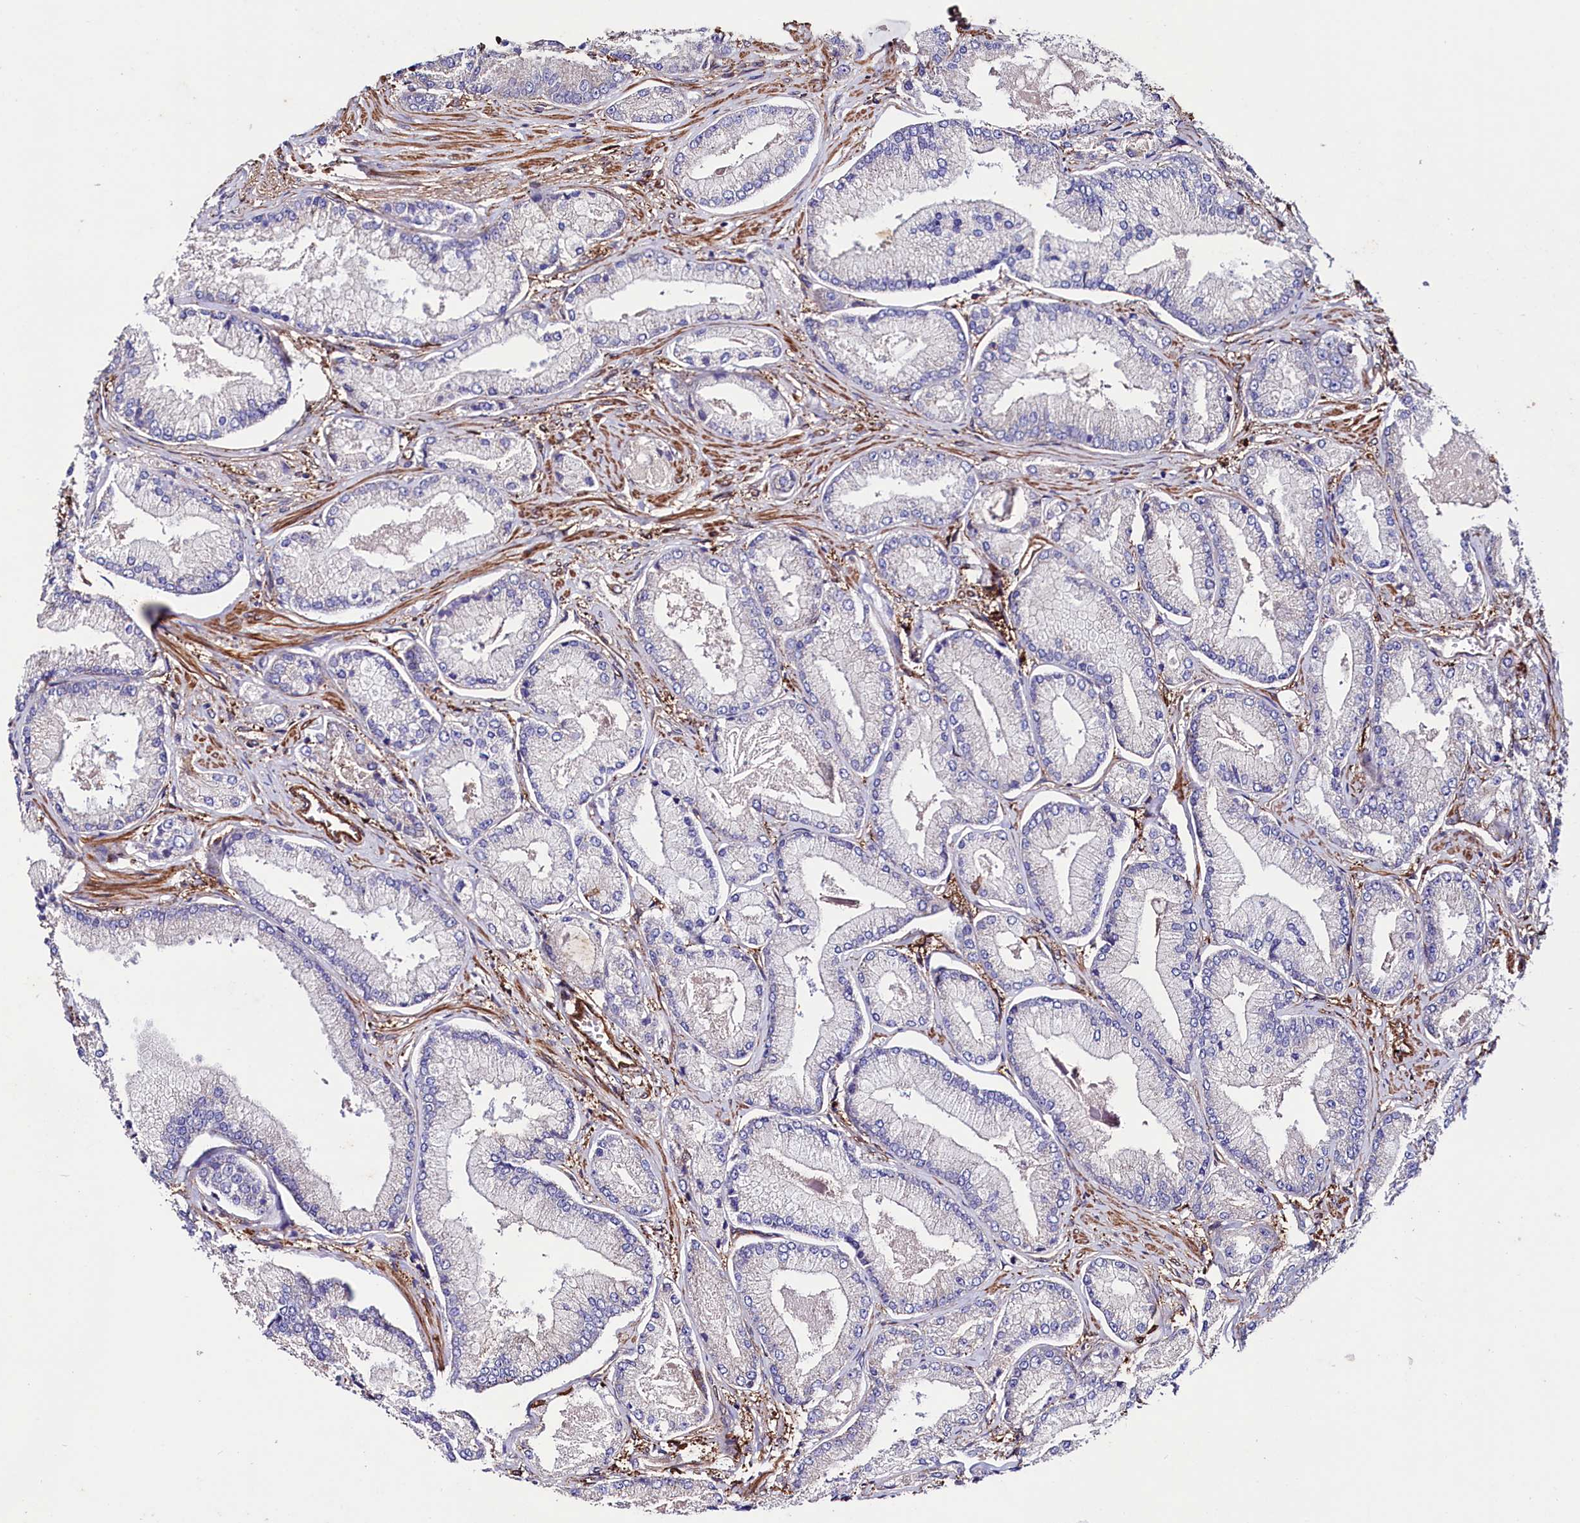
{"staining": {"intensity": "negative", "quantity": "none", "location": "none"}, "tissue": "prostate cancer", "cell_type": "Tumor cells", "image_type": "cancer", "snomed": [{"axis": "morphology", "description": "Adenocarcinoma, Low grade"}, {"axis": "topography", "description": "Prostate"}], "caption": "Protein analysis of prostate cancer (adenocarcinoma (low-grade)) reveals no significant staining in tumor cells.", "gene": "STAMBPL1", "patient": {"sex": "male", "age": 74}}